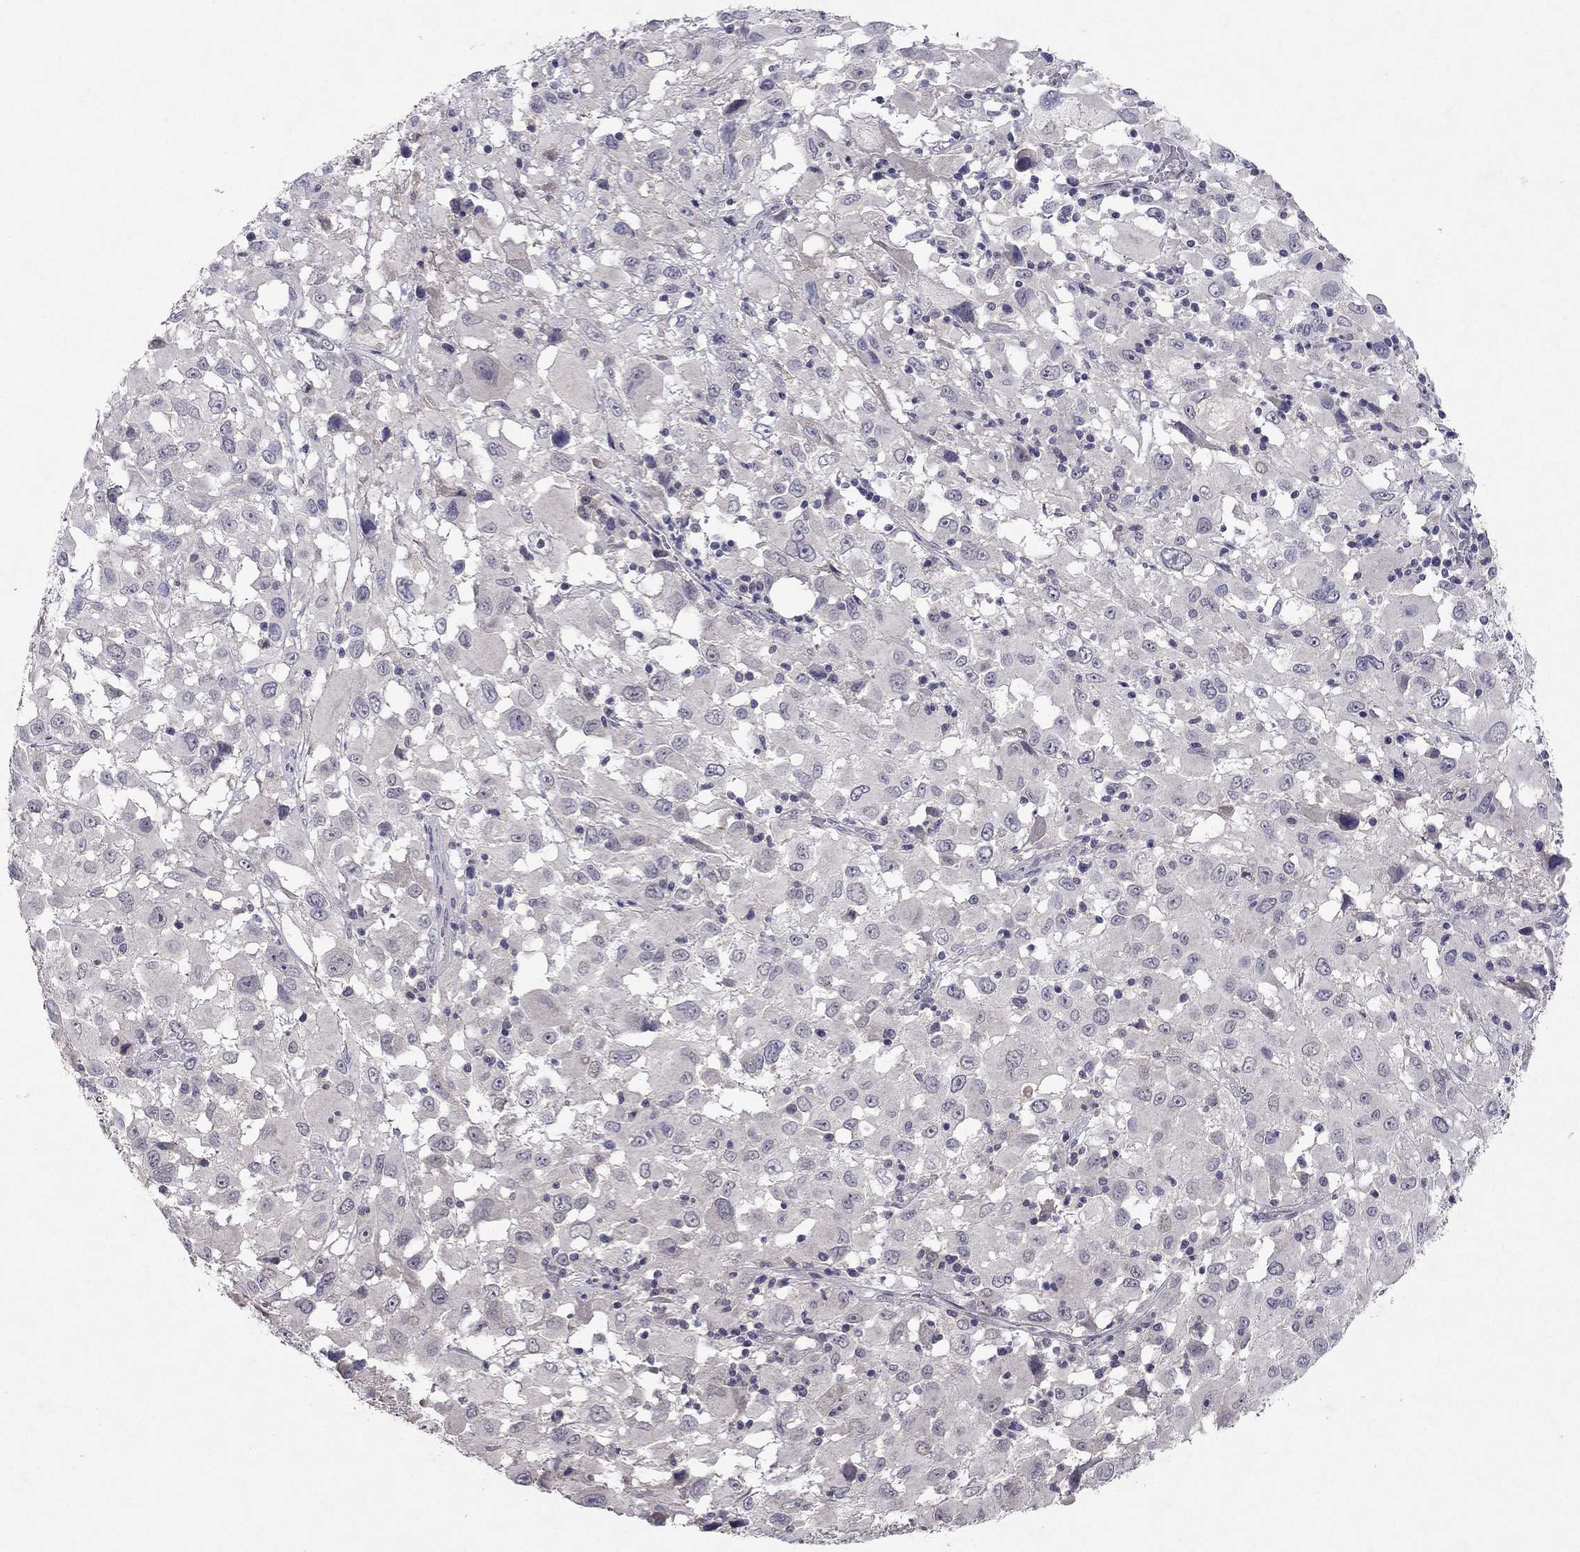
{"staining": {"intensity": "negative", "quantity": "none", "location": "none"}, "tissue": "melanoma", "cell_type": "Tumor cells", "image_type": "cancer", "snomed": [{"axis": "morphology", "description": "Malignant melanoma, Metastatic site"}, {"axis": "topography", "description": "Soft tissue"}], "caption": "Melanoma was stained to show a protein in brown. There is no significant expression in tumor cells.", "gene": "ESR2", "patient": {"sex": "male", "age": 50}}